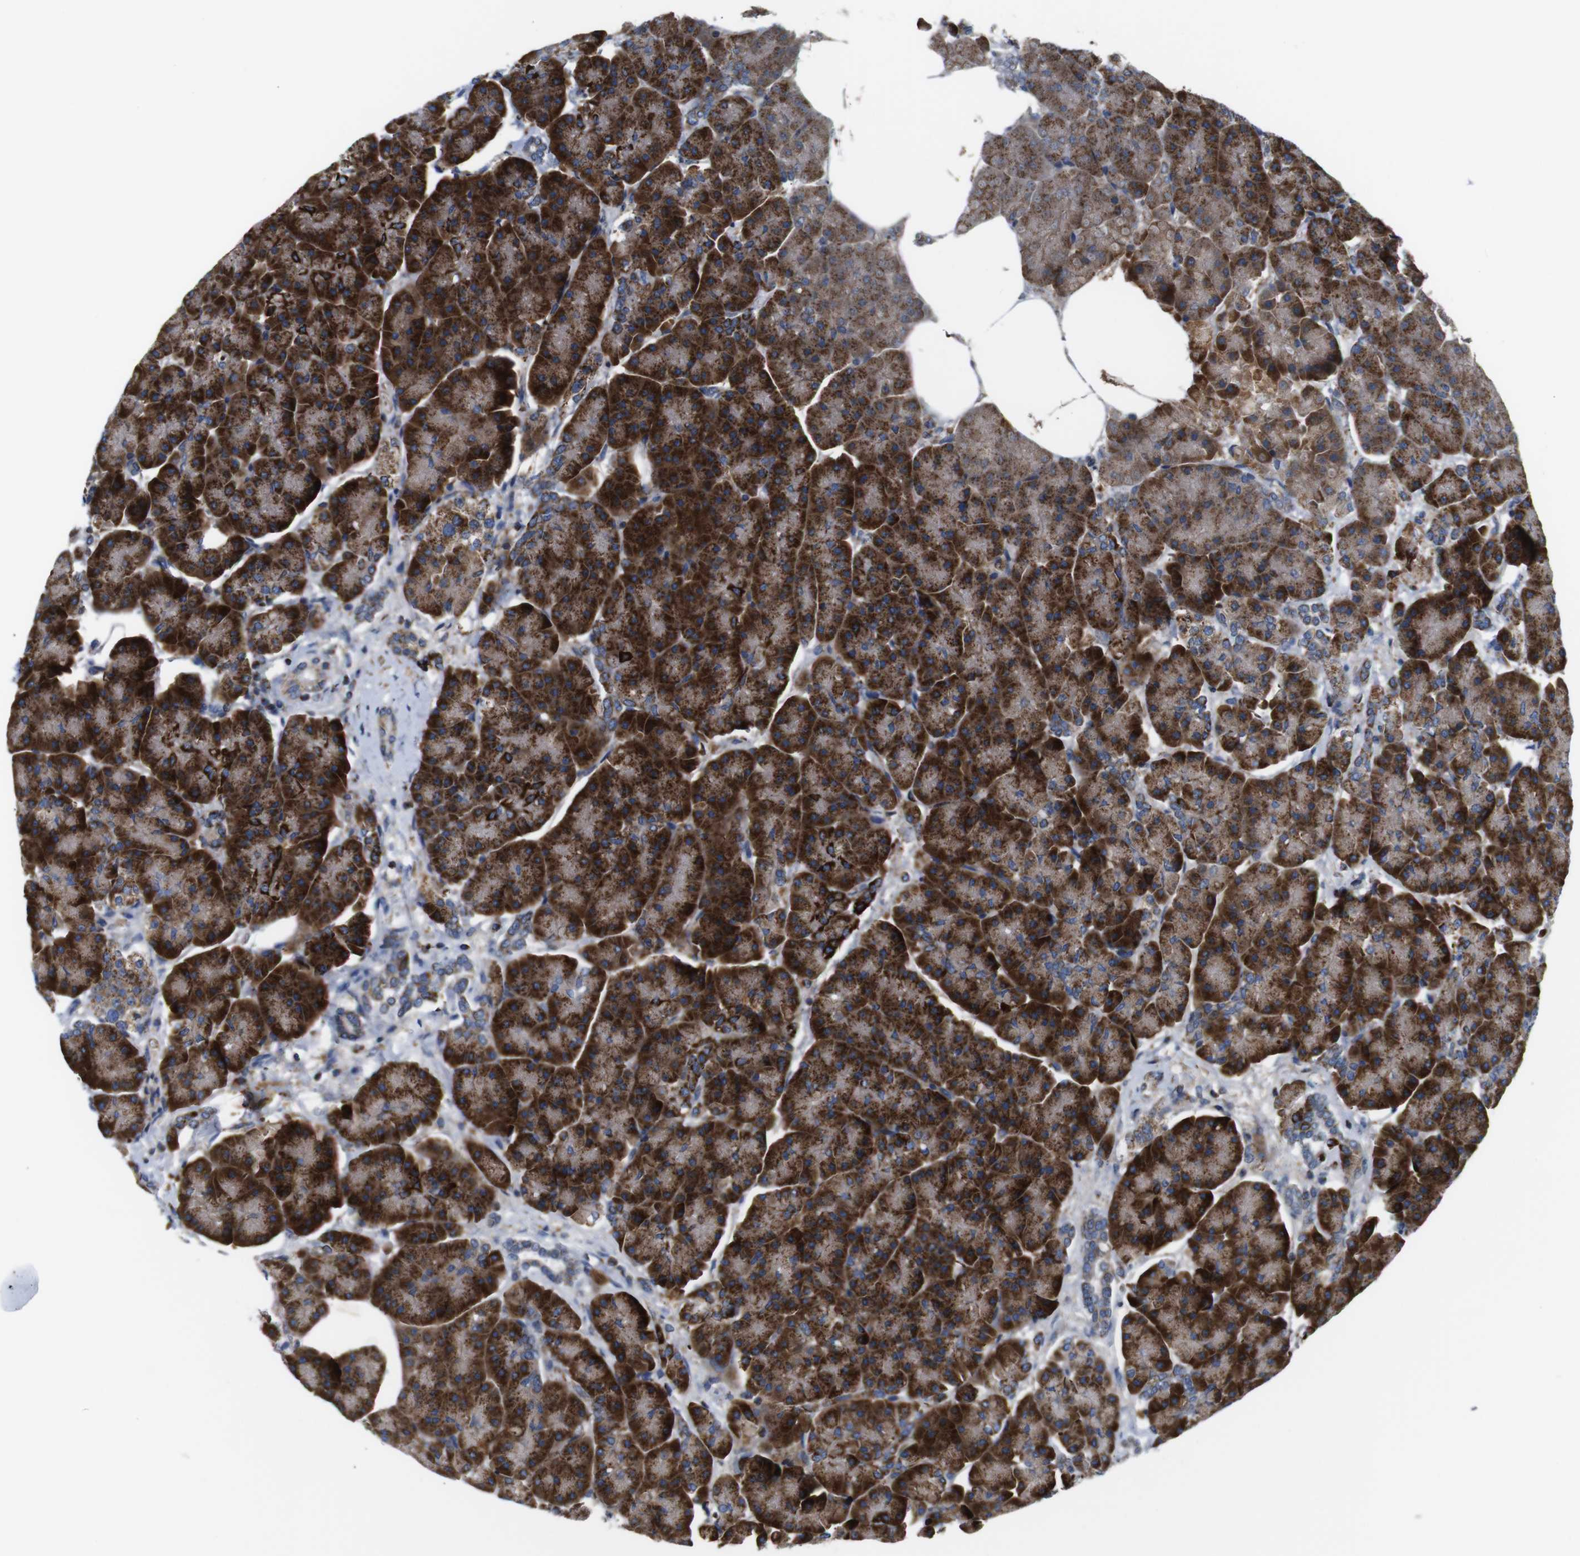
{"staining": {"intensity": "strong", "quantity": ">75%", "location": "cytoplasmic/membranous"}, "tissue": "pancreas", "cell_type": "Exocrine glandular cells", "image_type": "normal", "snomed": [{"axis": "morphology", "description": "Normal tissue, NOS"}, {"axis": "topography", "description": "Pancreas"}], "caption": "IHC staining of benign pancreas, which displays high levels of strong cytoplasmic/membranous staining in about >75% of exocrine glandular cells indicating strong cytoplasmic/membranous protein expression. The staining was performed using DAB (brown) for protein detection and nuclei were counterstained in hematoxylin (blue).", "gene": "PDCD1LG2", "patient": {"sex": "female", "age": 70}}